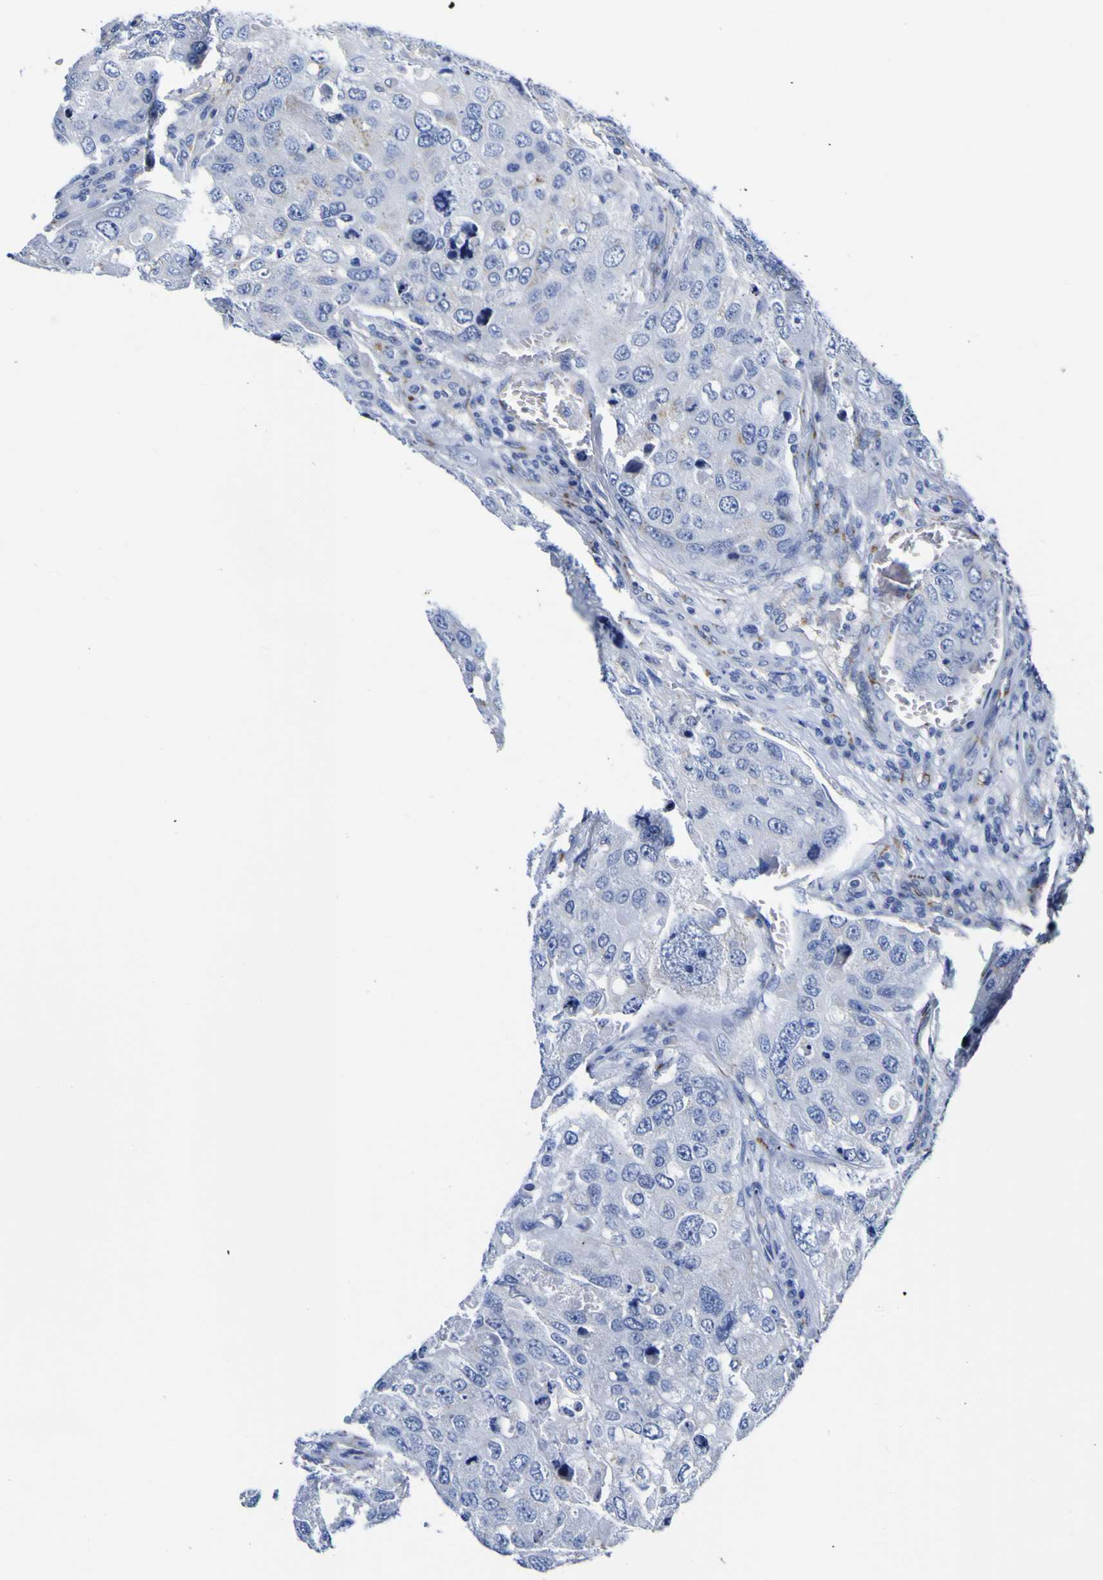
{"staining": {"intensity": "negative", "quantity": "none", "location": "none"}, "tissue": "urothelial cancer", "cell_type": "Tumor cells", "image_type": "cancer", "snomed": [{"axis": "morphology", "description": "Urothelial carcinoma, High grade"}, {"axis": "topography", "description": "Lymph node"}, {"axis": "topography", "description": "Urinary bladder"}], "caption": "This photomicrograph is of urothelial cancer stained with IHC to label a protein in brown with the nuclei are counter-stained blue. There is no expression in tumor cells.", "gene": "GOLM1", "patient": {"sex": "male", "age": 51}}